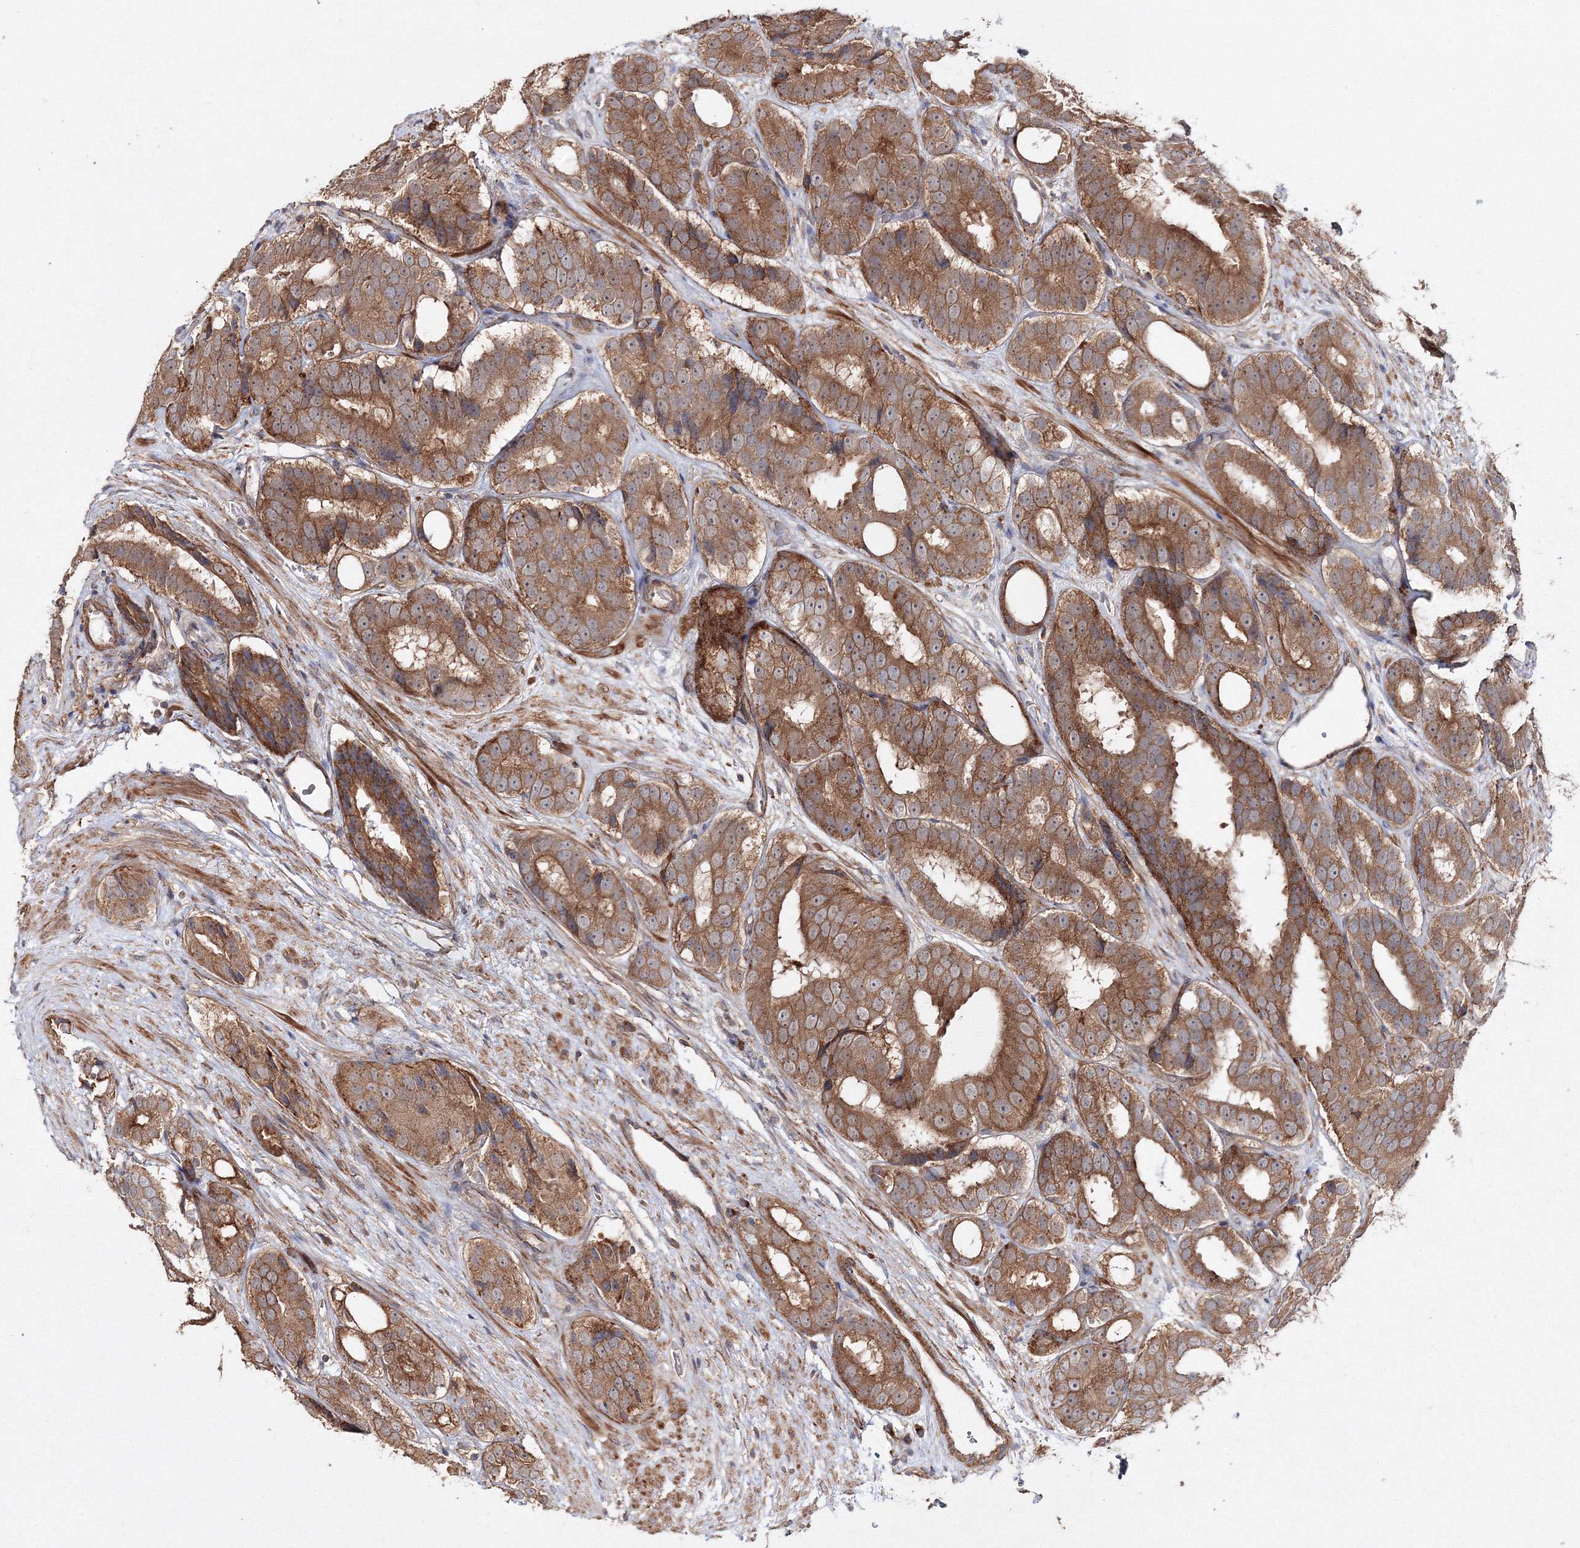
{"staining": {"intensity": "moderate", "quantity": ">75%", "location": "cytoplasmic/membranous"}, "tissue": "prostate cancer", "cell_type": "Tumor cells", "image_type": "cancer", "snomed": [{"axis": "morphology", "description": "Adenocarcinoma, High grade"}, {"axis": "topography", "description": "Prostate"}], "caption": "A high-resolution image shows immunohistochemistry staining of prostate high-grade adenocarcinoma, which displays moderate cytoplasmic/membranous positivity in about >75% of tumor cells. (brown staining indicates protein expression, while blue staining denotes nuclei).", "gene": "DDO", "patient": {"sex": "male", "age": 56}}